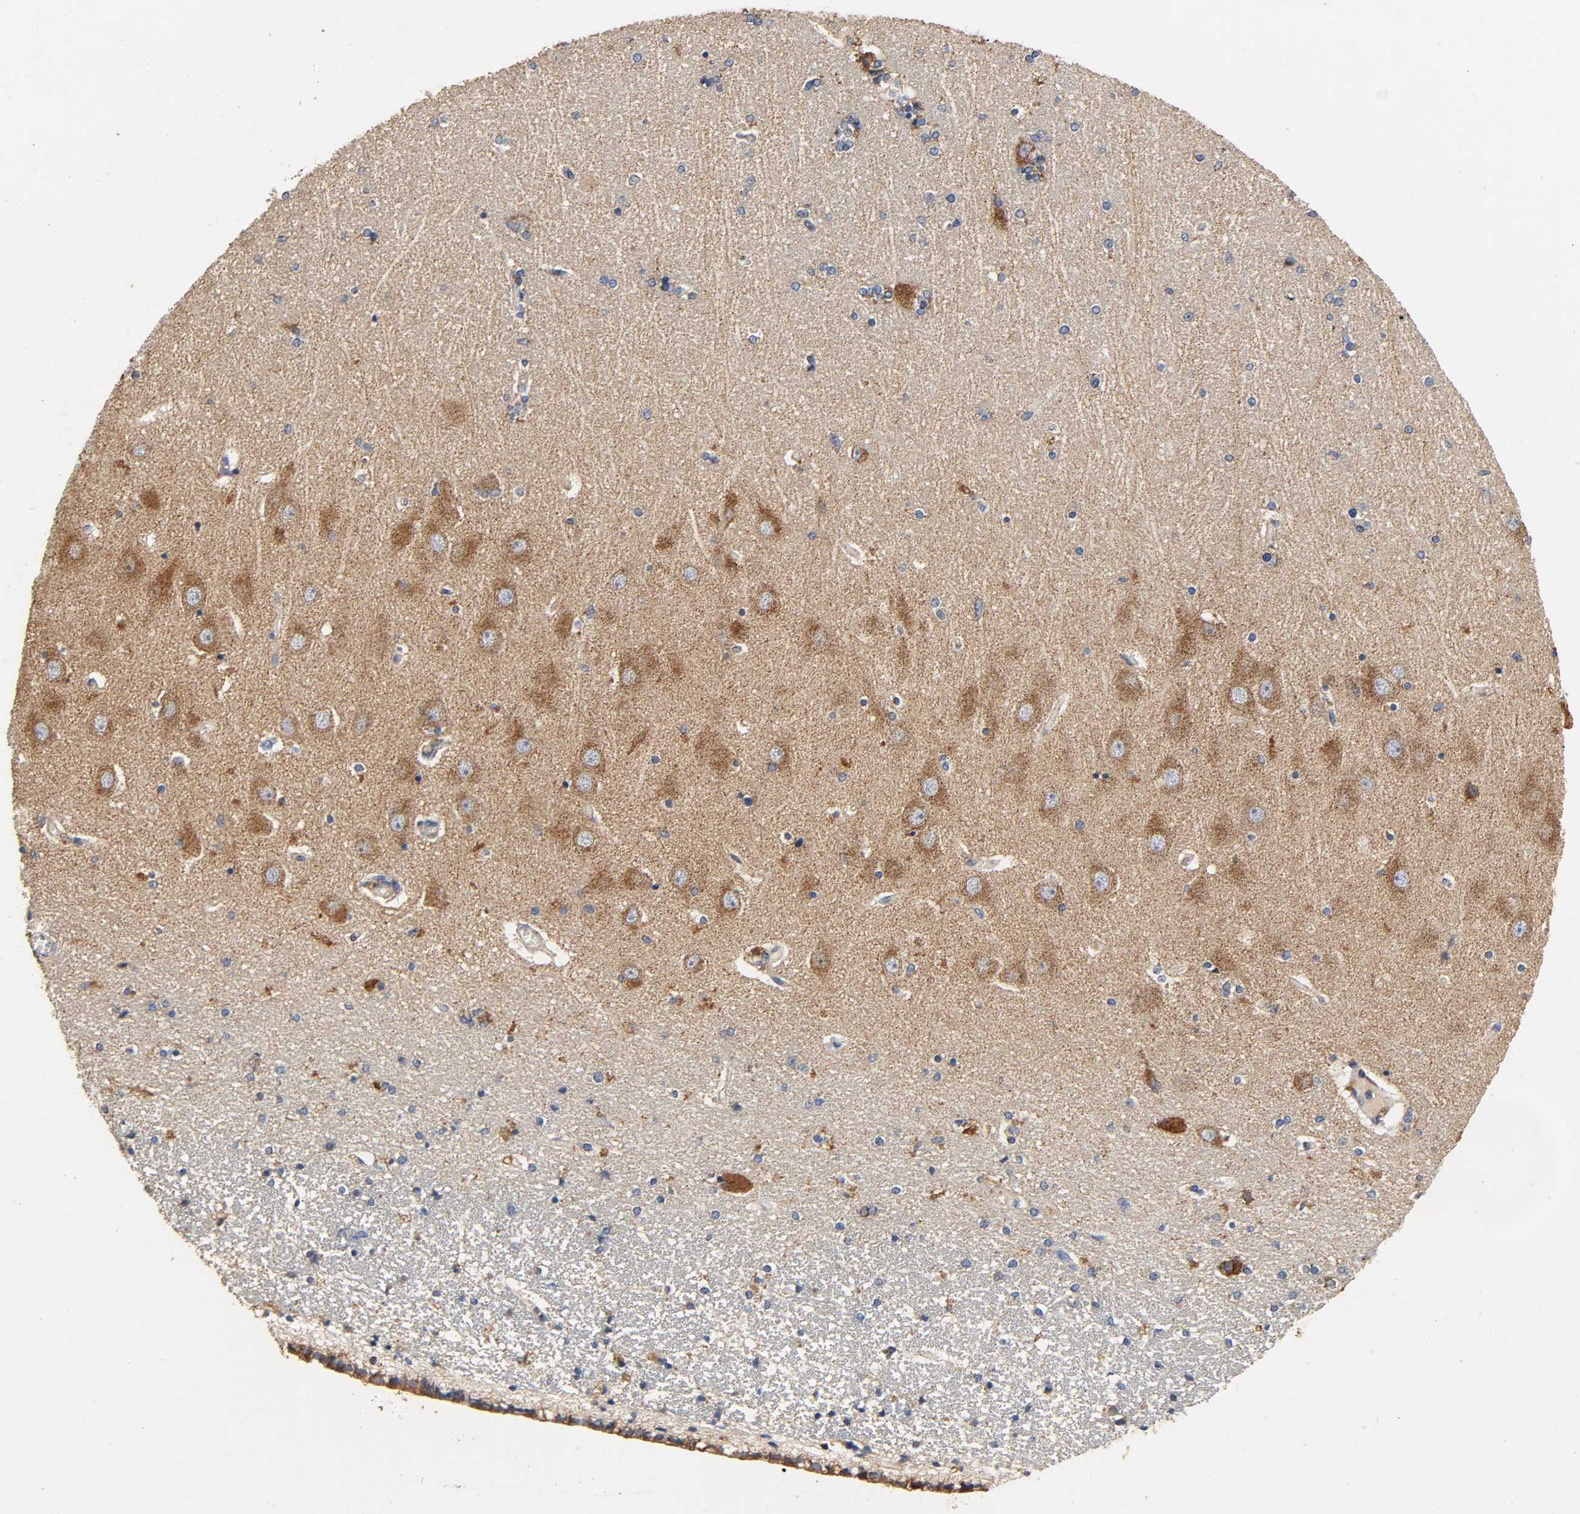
{"staining": {"intensity": "negative", "quantity": "none", "location": "none"}, "tissue": "hippocampus", "cell_type": "Glial cells", "image_type": "normal", "snomed": [{"axis": "morphology", "description": "Normal tissue, NOS"}, {"axis": "topography", "description": "Hippocampus"}], "caption": "An immunohistochemistry image of unremarkable hippocampus is shown. There is no staining in glial cells of hippocampus.", "gene": "NDUFS3", "patient": {"sex": "female", "age": 54}}